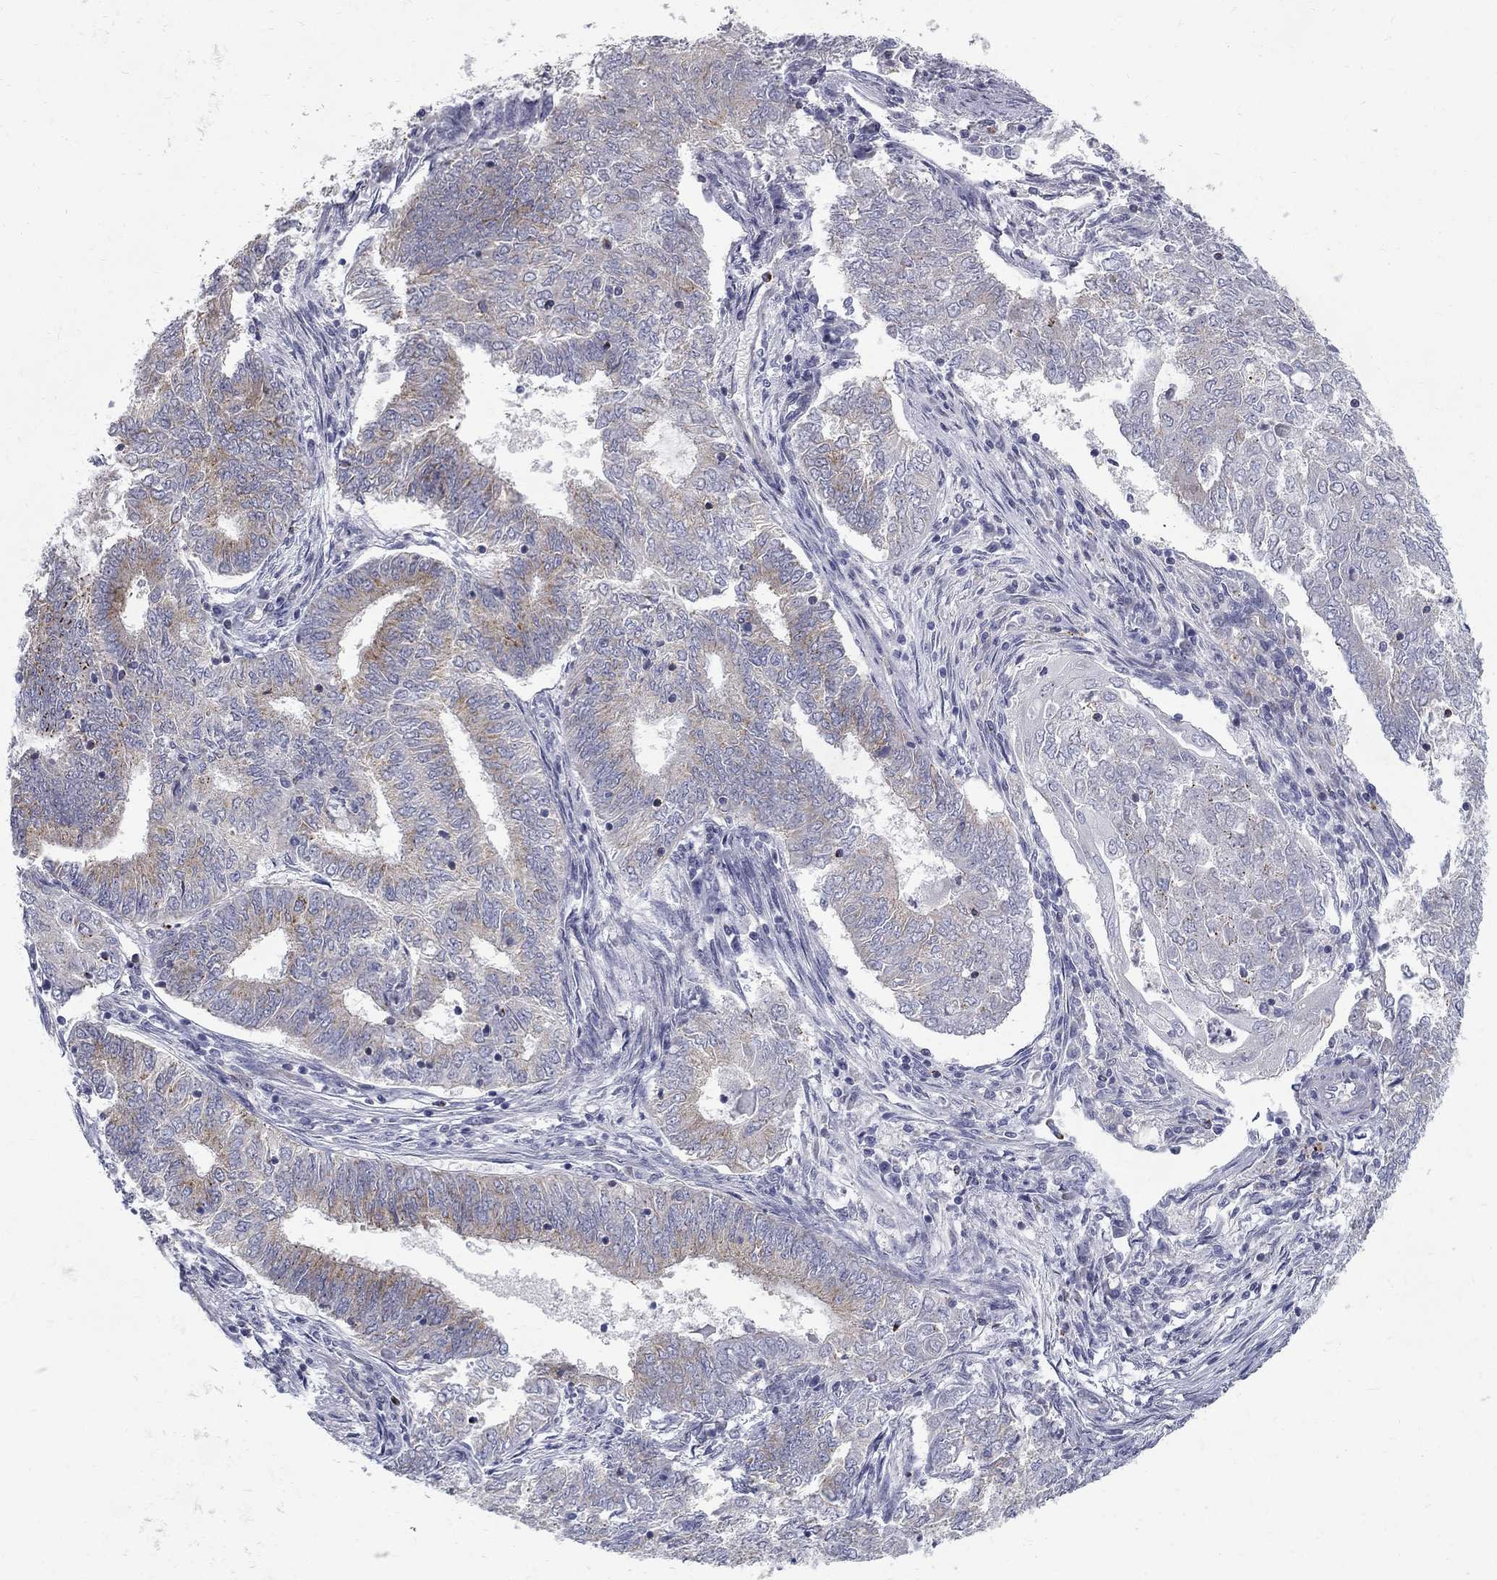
{"staining": {"intensity": "moderate", "quantity": "<25%", "location": "cytoplasmic/membranous"}, "tissue": "endometrial cancer", "cell_type": "Tumor cells", "image_type": "cancer", "snomed": [{"axis": "morphology", "description": "Adenocarcinoma, NOS"}, {"axis": "topography", "description": "Endometrium"}], "caption": "Immunohistochemical staining of human endometrial cancer displays moderate cytoplasmic/membranous protein expression in about <25% of tumor cells.", "gene": "CLIC6", "patient": {"sex": "female", "age": 62}}